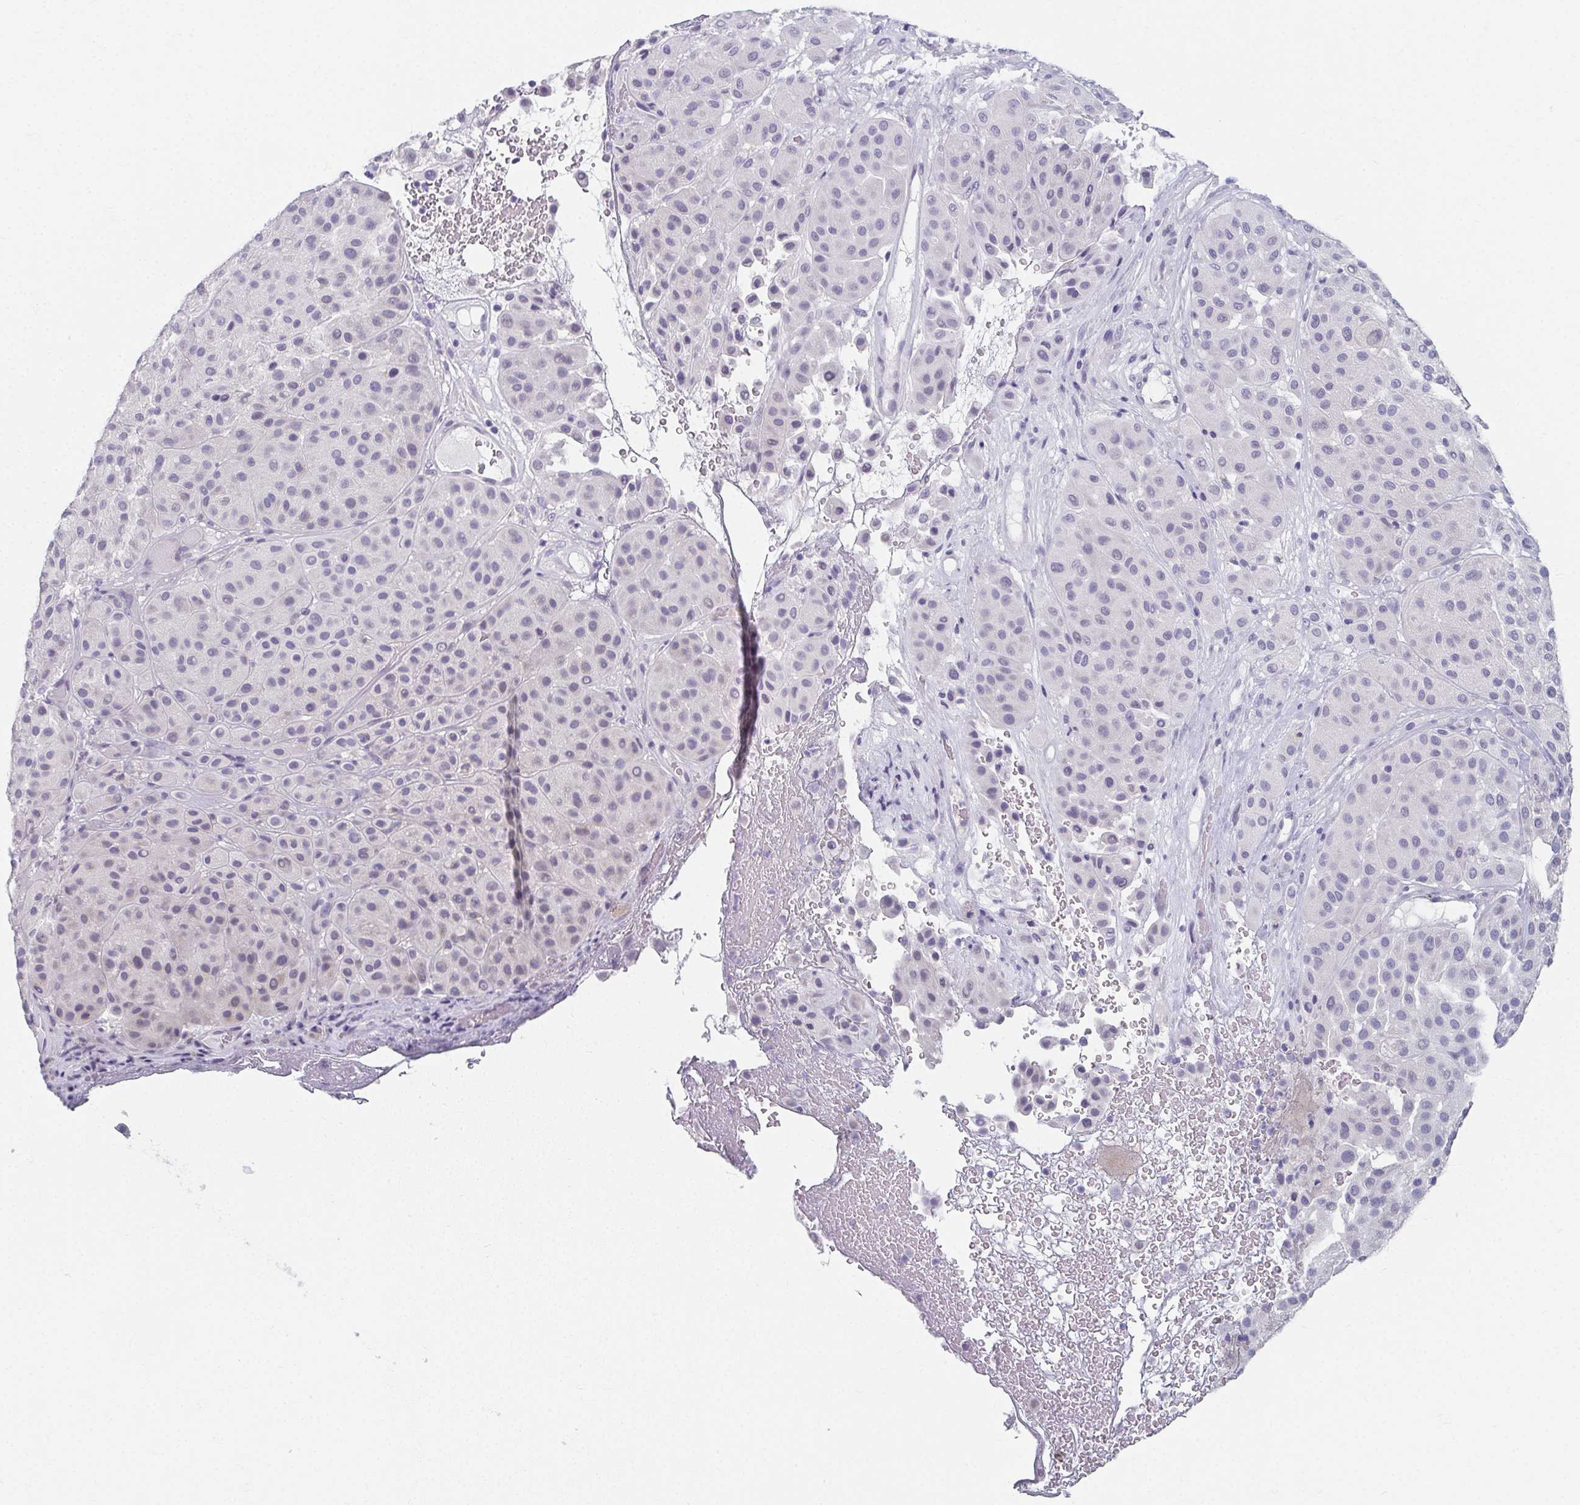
{"staining": {"intensity": "negative", "quantity": "none", "location": "none"}, "tissue": "melanoma", "cell_type": "Tumor cells", "image_type": "cancer", "snomed": [{"axis": "morphology", "description": "Malignant melanoma, Metastatic site"}, {"axis": "topography", "description": "Smooth muscle"}], "caption": "An image of melanoma stained for a protein demonstrates no brown staining in tumor cells.", "gene": "CAMKV", "patient": {"sex": "male", "age": 41}}